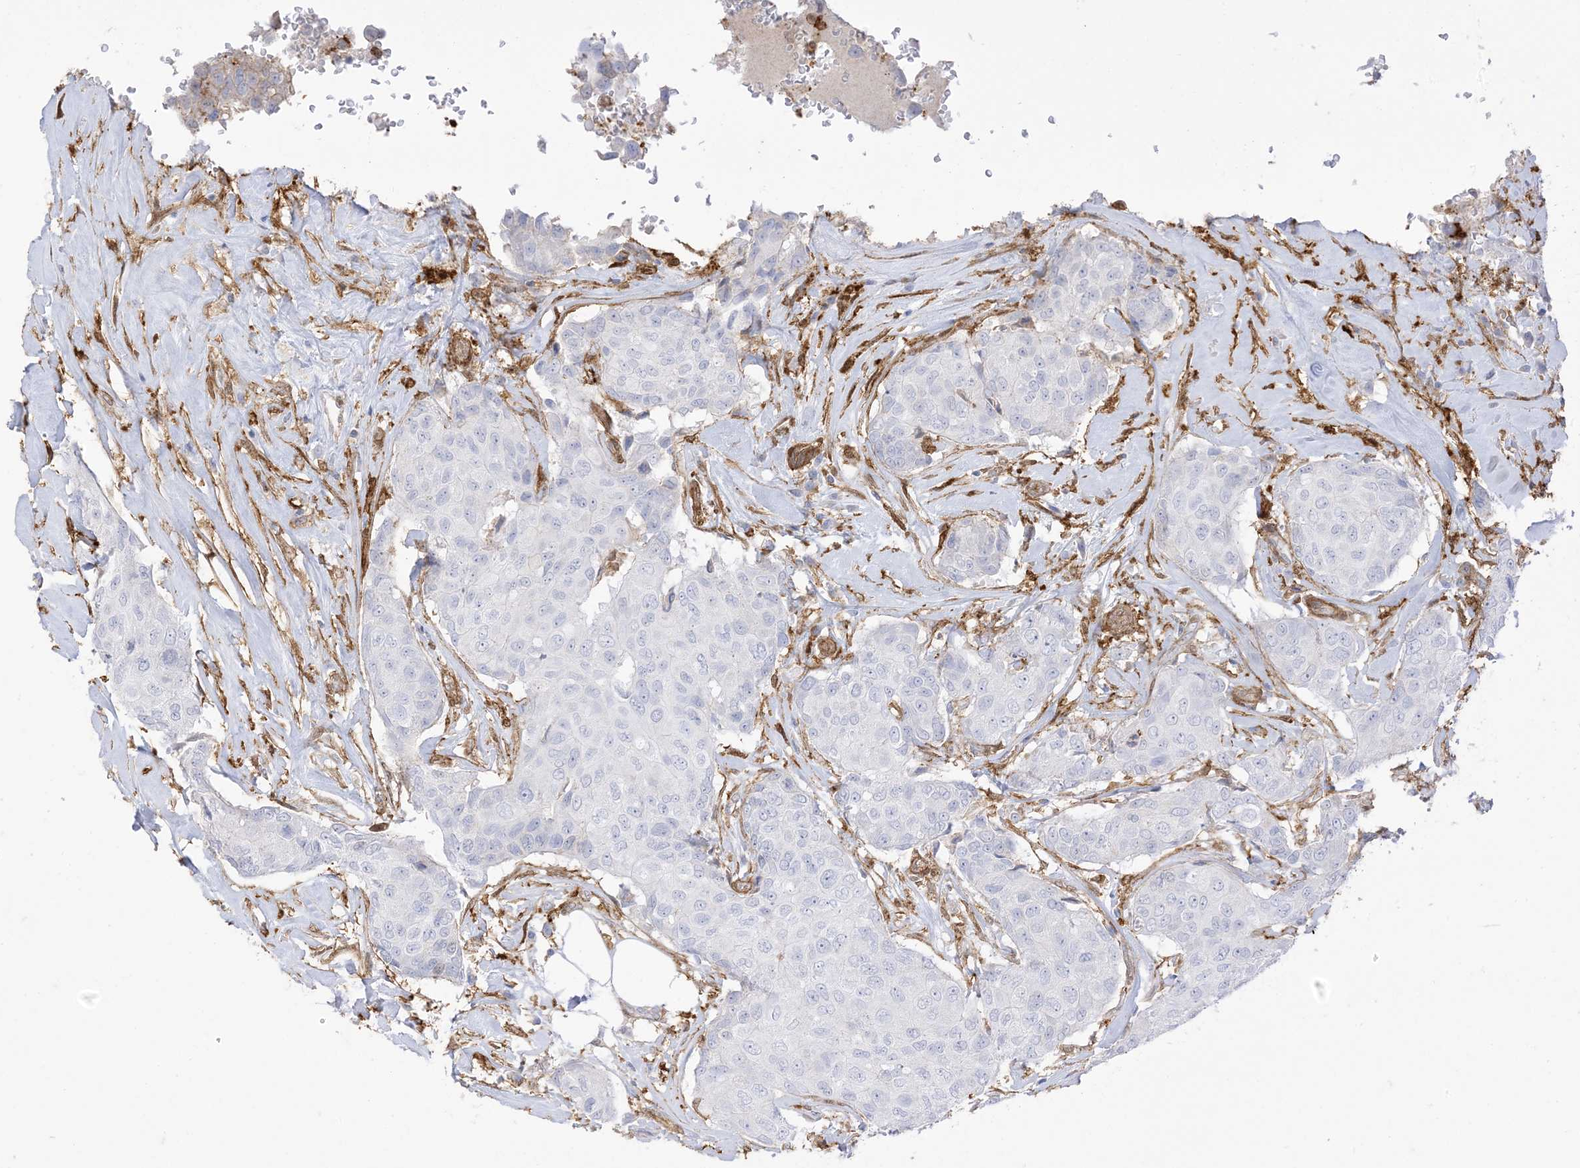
{"staining": {"intensity": "negative", "quantity": "none", "location": "none"}, "tissue": "breast cancer", "cell_type": "Tumor cells", "image_type": "cancer", "snomed": [{"axis": "morphology", "description": "Duct carcinoma"}, {"axis": "topography", "description": "Breast"}], "caption": "High magnification brightfield microscopy of breast invasive ductal carcinoma stained with DAB (brown) and counterstained with hematoxylin (blue): tumor cells show no significant expression.", "gene": "GSN", "patient": {"sex": "female", "age": 80}}